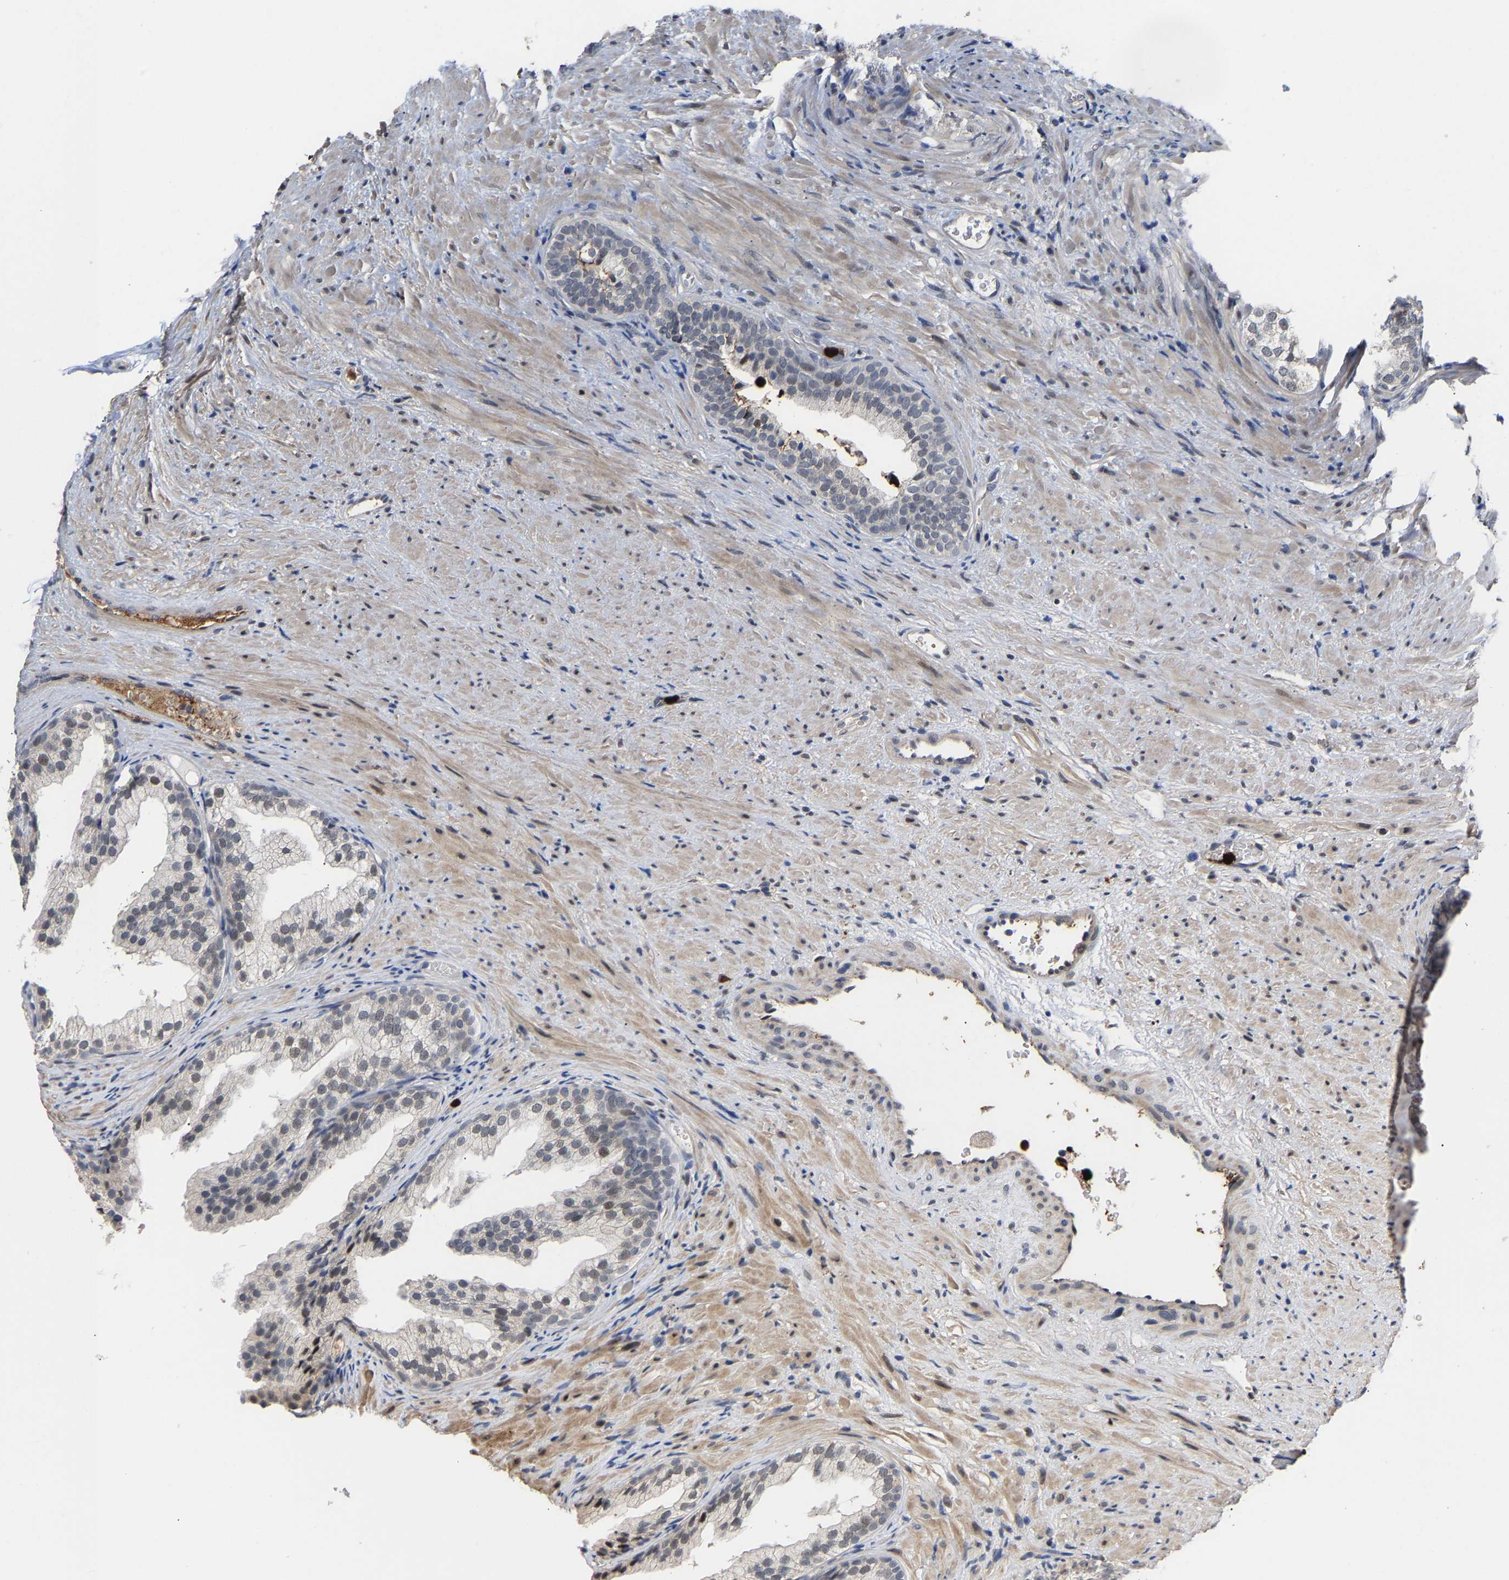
{"staining": {"intensity": "weak", "quantity": "<25%", "location": "nuclear"}, "tissue": "prostate", "cell_type": "Glandular cells", "image_type": "normal", "snomed": [{"axis": "morphology", "description": "Normal tissue, NOS"}, {"axis": "topography", "description": "Prostate"}], "caption": "Benign prostate was stained to show a protein in brown. There is no significant staining in glandular cells.", "gene": "TDRD7", "patient": {"sex": "male", "age": 76}}